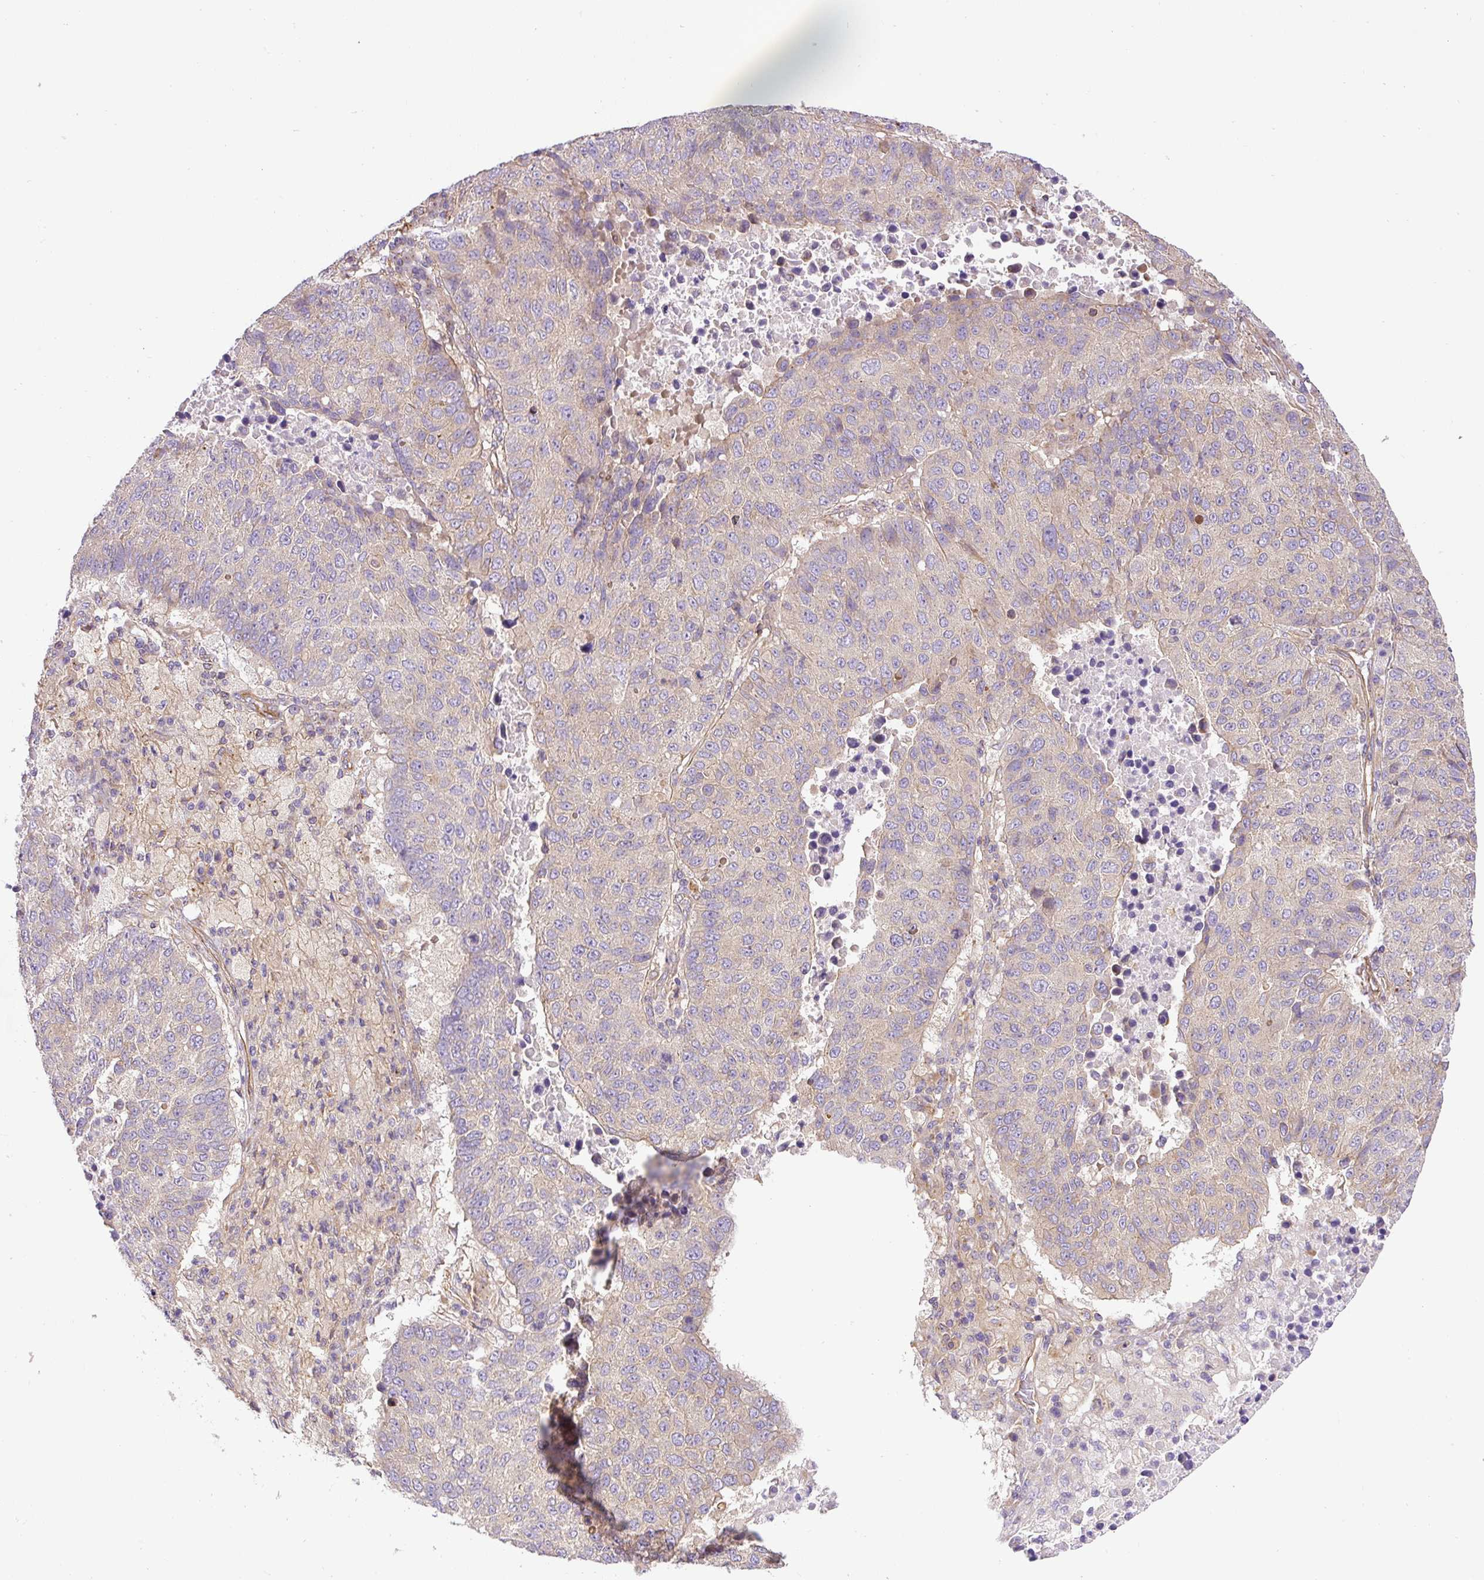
{"staining": {"intensity": "negative", "quantity": "none", "location": "none"}, "tissue": "lung cancer", "cell_type": "Tumor cells", "image_type": "cancer", "snomed": [{"axis": "morphology", "description": "Squamous cell carcinoma, NOS"}, {"axis": "topography", "description": "Lung"}], "caption": "Human squamous cell carcinoma (lung) stained for a protein using immunohistochemistry (IHC) demonstrates no staining in tumor cells.", "gene": "DCTN1", "patient": {"sex": "male", "age": 73}}